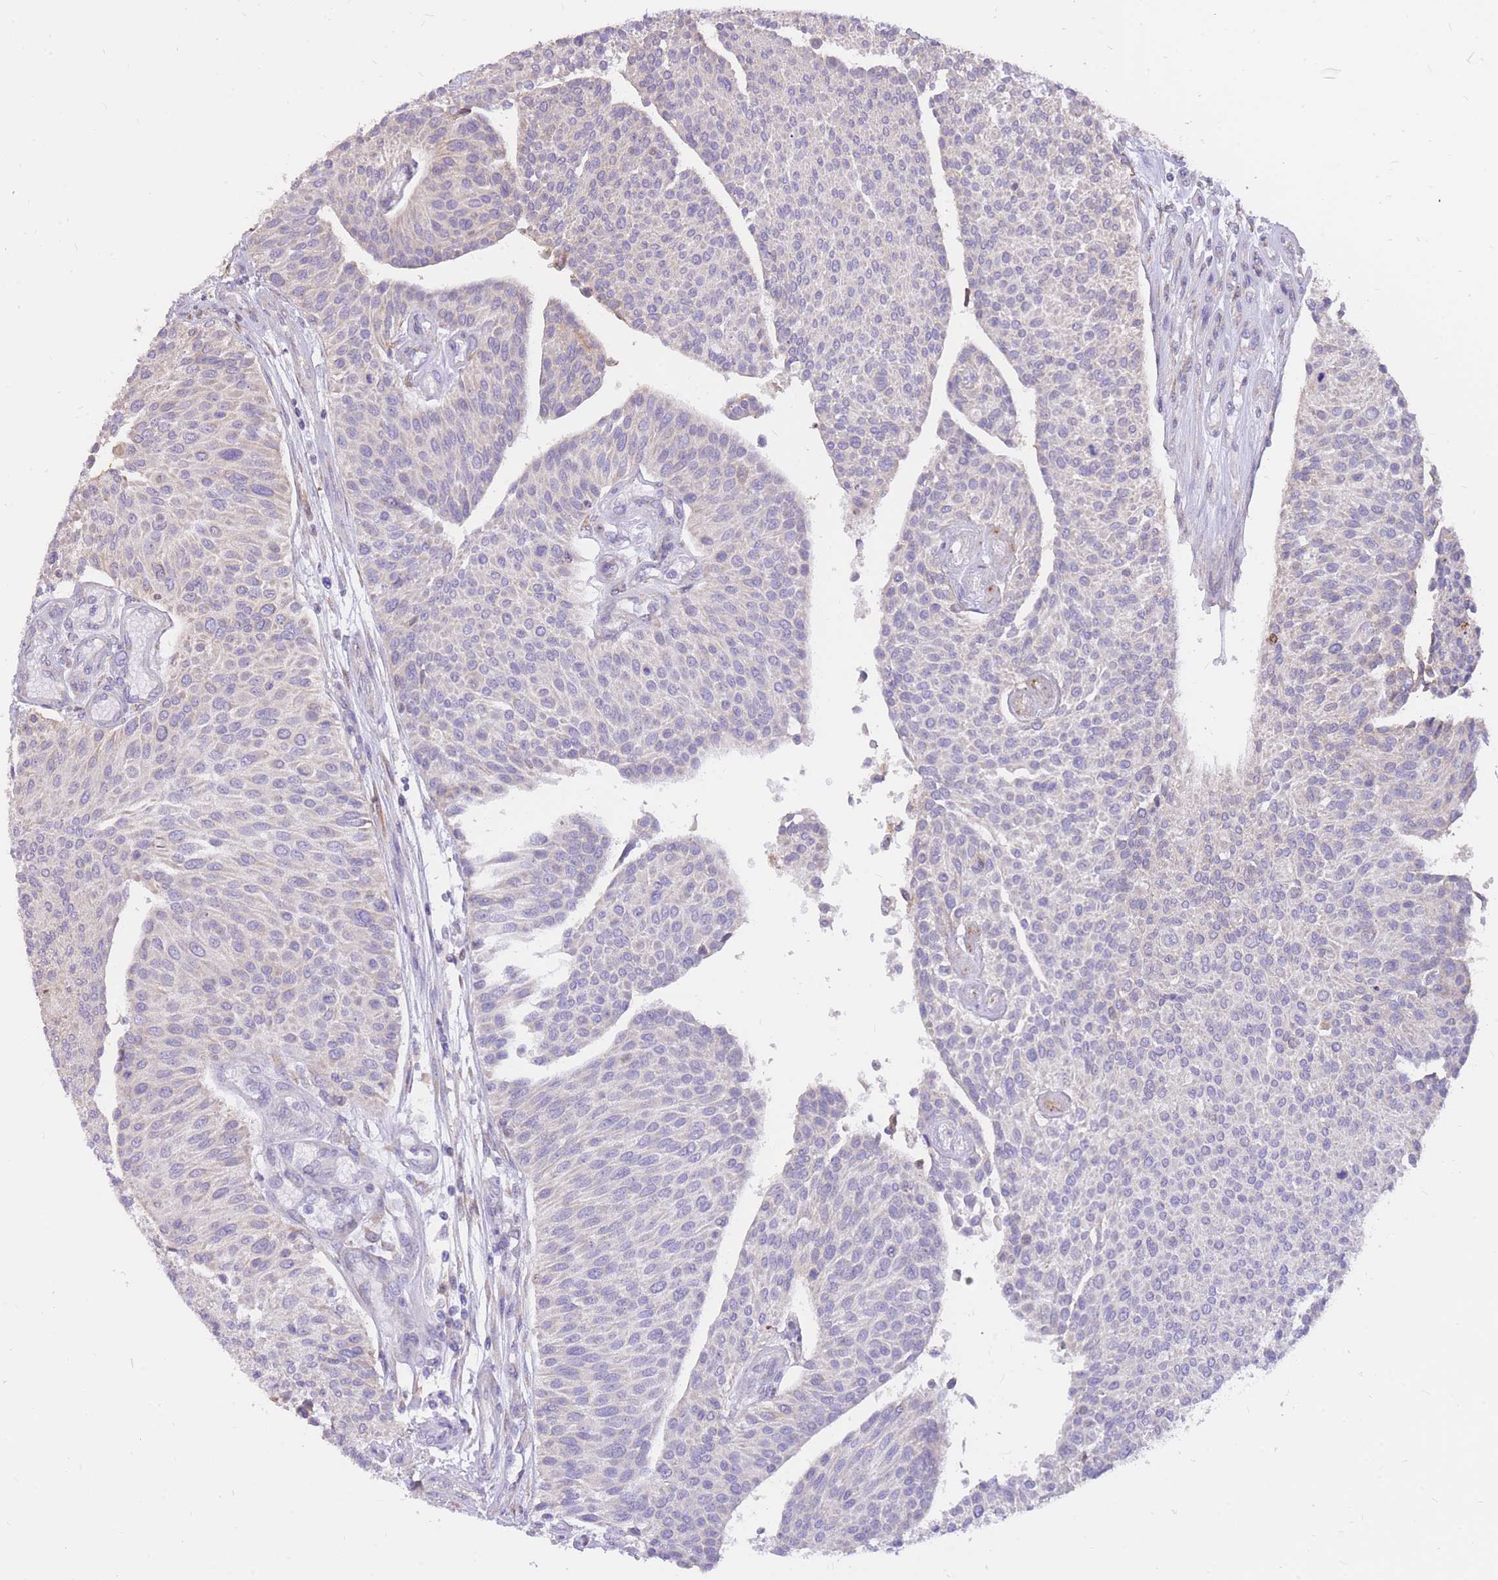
{"staining": {"intensity": "weak", "quantity": "<25%", "location": "cytoplasmic/membranous"}, "tissue": "urothelial cancer", "cell_type": "Tumor cells", "image_type": "cancer", "snomed": [{"axis": "morphology", "description": "Urothelial carcinoma, NOS"}, {"axis": "topography", "description": "Urinary bladder"}], "caption": "Human urothelial cancer stained for a protein using IHC displays no positivity in tumor cells.", "gene": "TOPAZ1", "patient": {"sex": "male", "age": 55}}